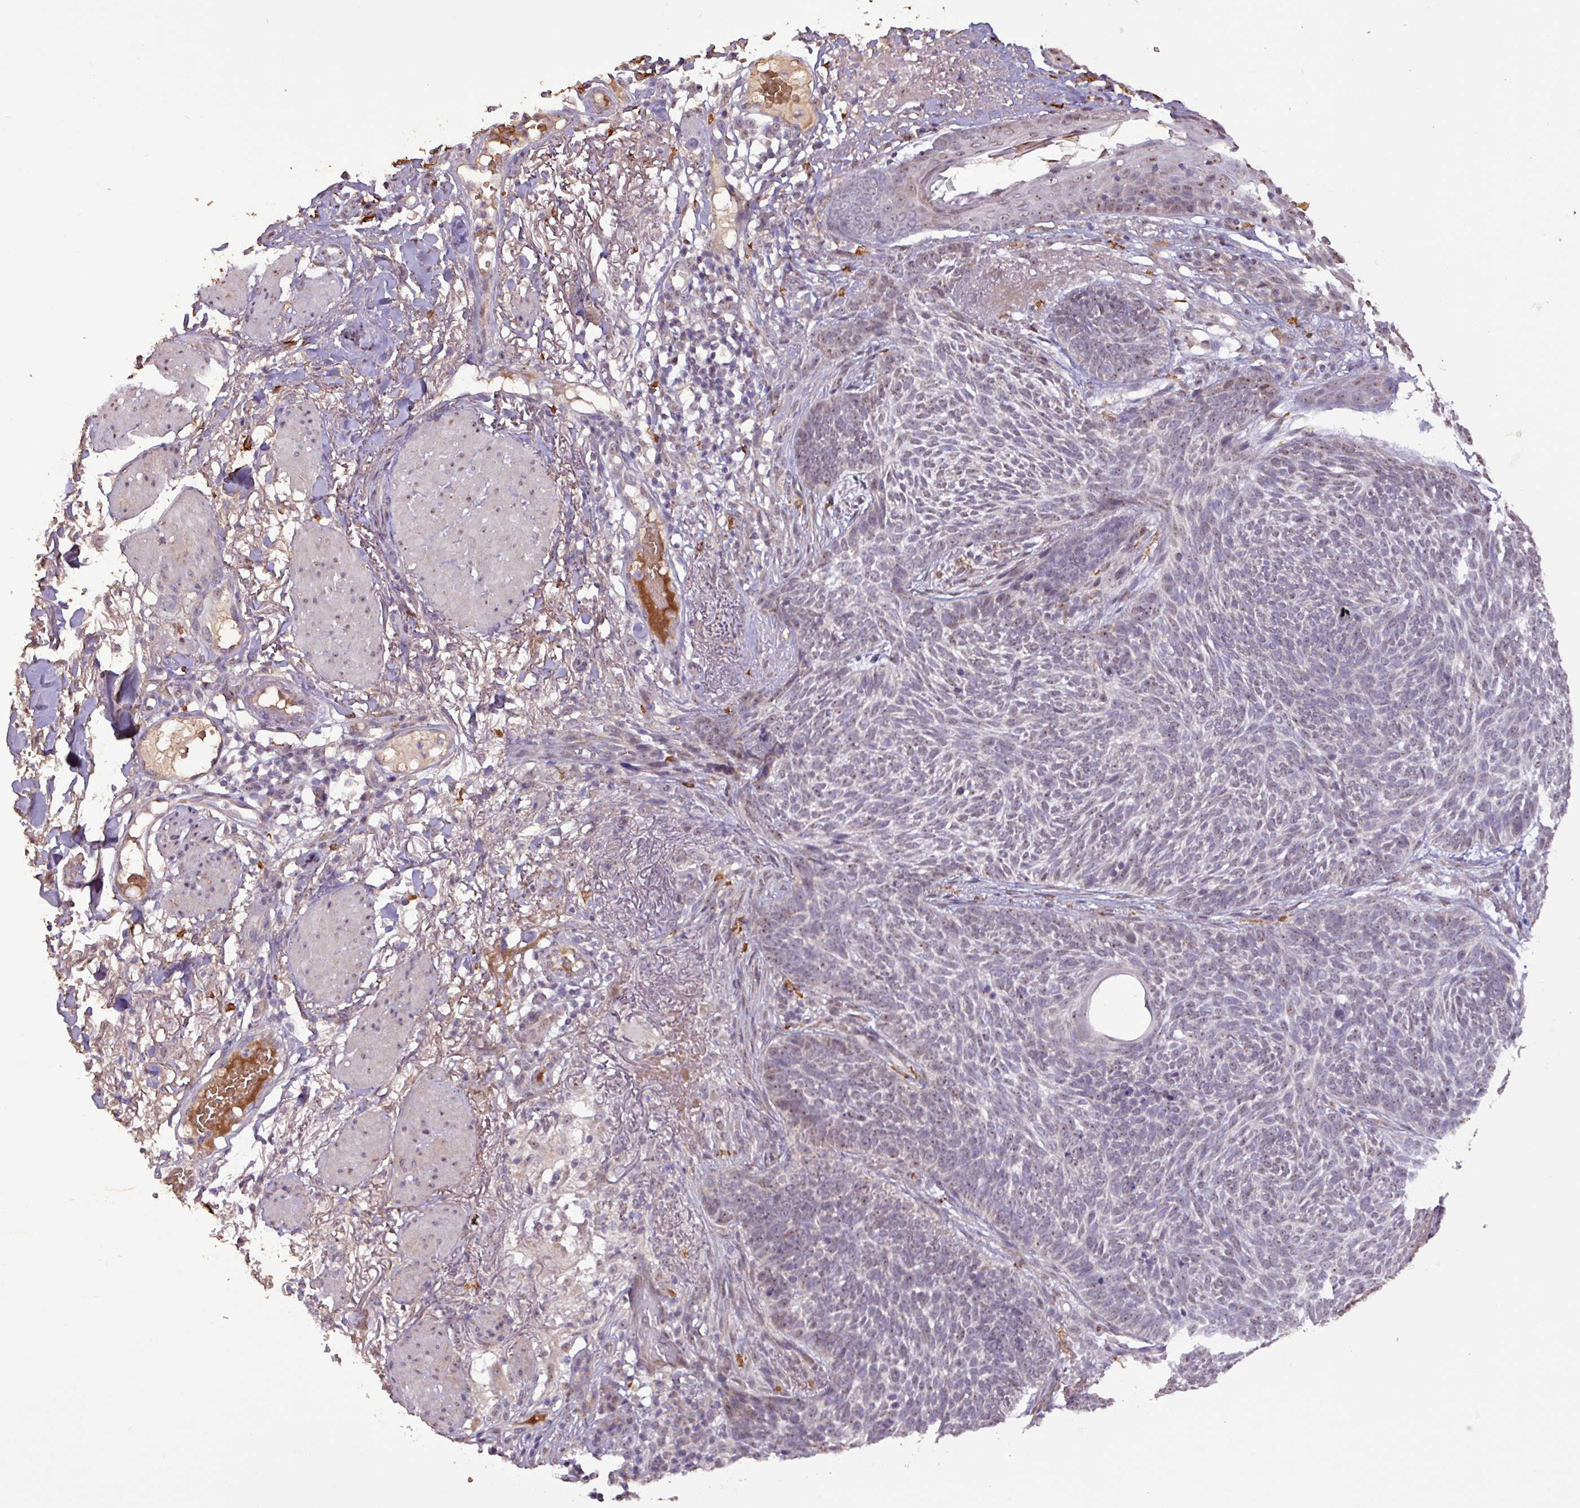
{"staining": {"intensity": "weak", "quantity": "<25%", "location": "nuclear"}, "tissue": "skin cancer", "cell_type": "Tumor cells", "image_type": "cancer", "snomed": [{"axis": "morphology", "description": "Normal tissue, NOS"}, {"axis": "morphology", "description": "Basal cell carcinoma"}, {"axis": "topography", "description": "Skin"}], "caption": "This image is of basal cell carcinoma (skin) stained with IHC to label a protein in brown with the nuclei are counter-stained blue. There is no staining in tumor cells. Brightfield microscopy of immunohistochemistry (IHC) stained with DAB (3,3'-diaminobenzidine) (brown) and hematoxylin (blue), captured at high magnification.", "gene": "L3MBTL3", "patient": {"sex": "male", "age": 64}}